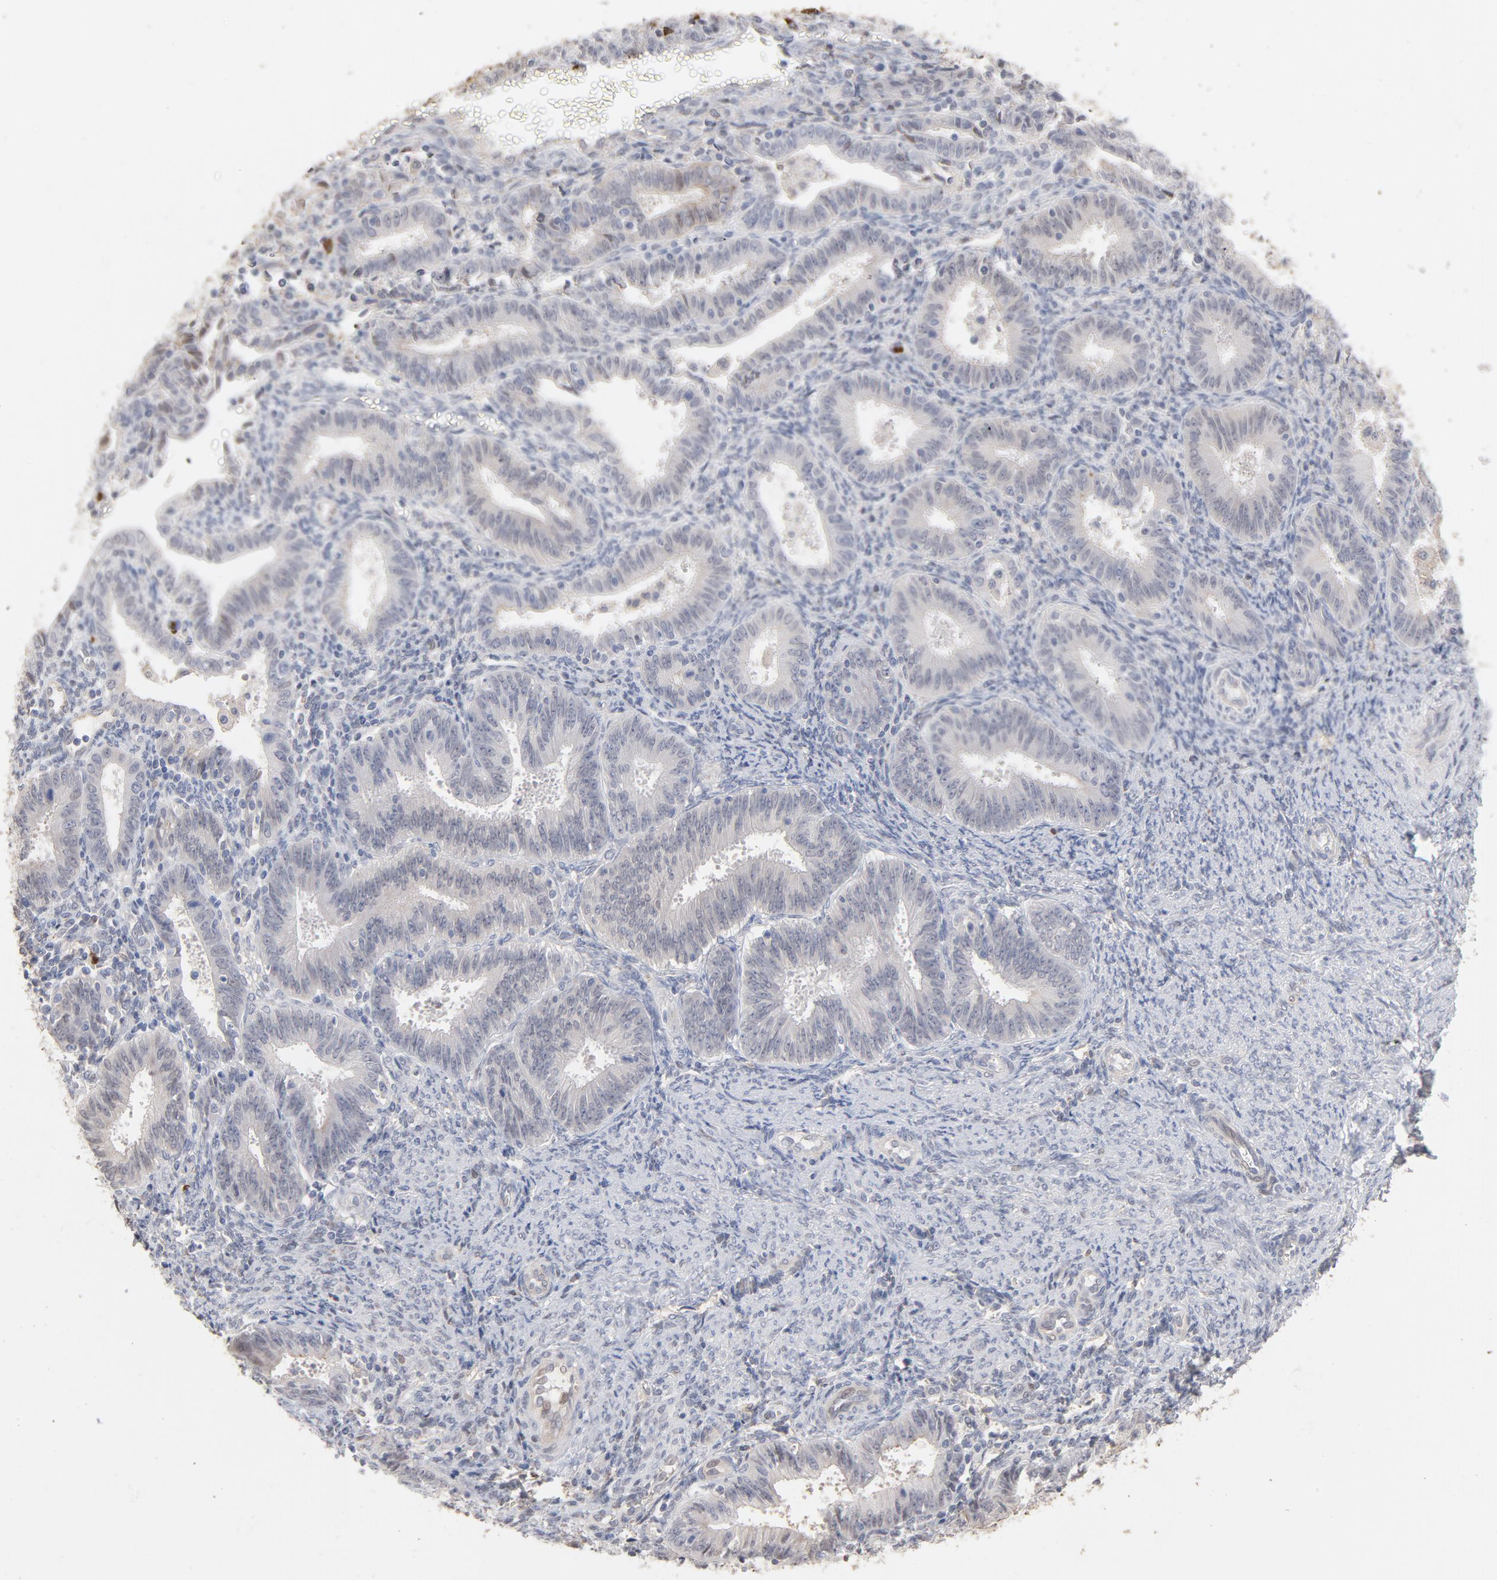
{"staining": {"intensity": "weak", "quantity": "<25%", "location": "cytoplasmic/membranous,nuclear"}, "tissue": "endometrial cancer", "cell_type": "Tumor cells", "image_type": "cancer", "snomed": [{"axis": "morphology", "description": "Adenocarcinoma, NOS"}, {"axis": "topography", "description": "Endometrium"}], "caption": "Human adenocarcinoma (endometrial) stained for a protein using immunohistochemistry exhibits no expression in tumor cells.", "gene": "PNMA1", "patient": {"sex": "female", "age": 42}}